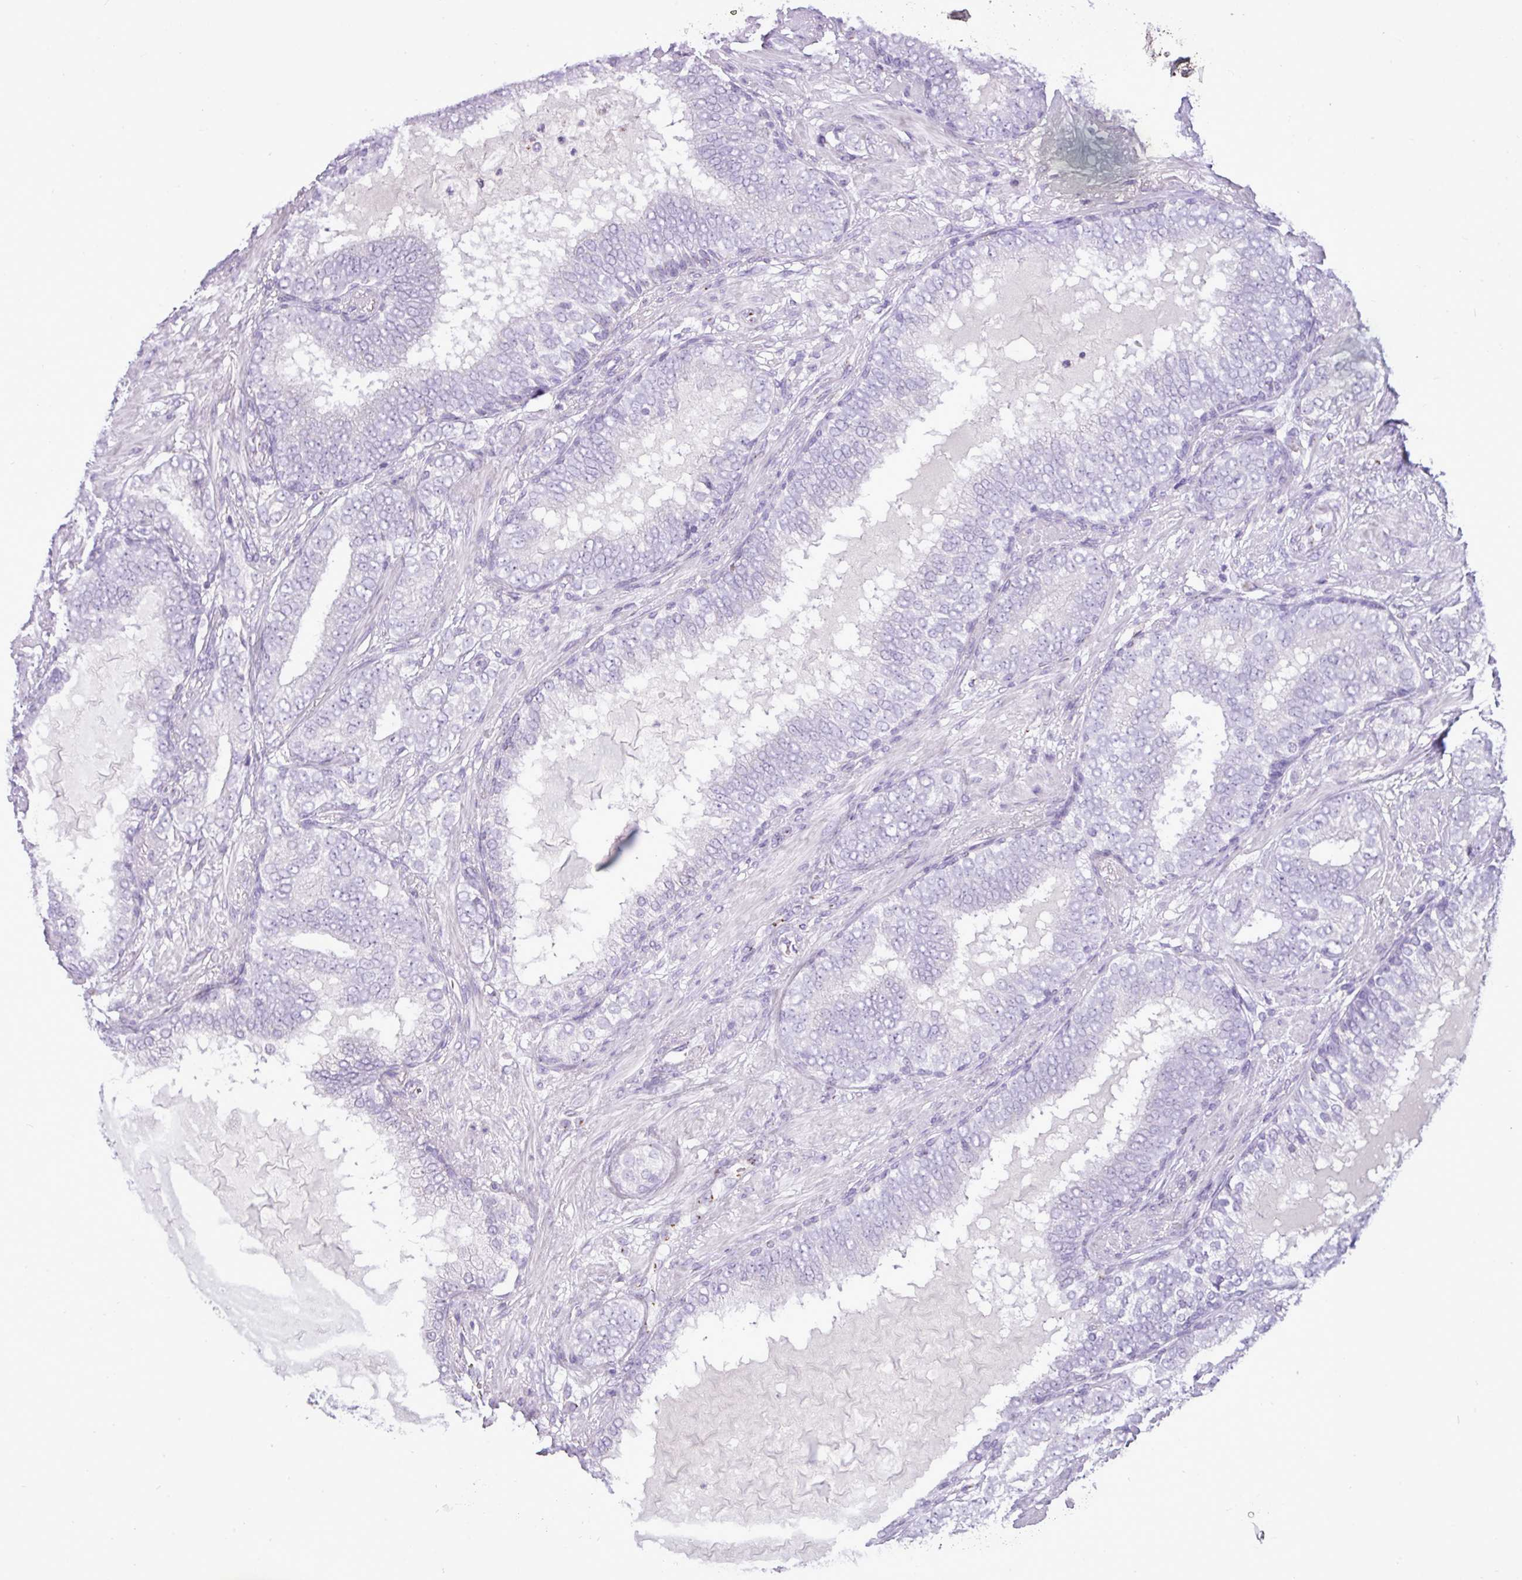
{"staining": {"intensity": "negative", "quantity": "none", "location": "none"}, "tissue": "prostate cancer", "cell_type": "Tumor cells", "image_type": "cancer", "snomed": [{"axis": "morphology", "description": "Adenocarcinoma, High grade"}, {"axis": "topography", "description": "Prostate"}], "caption": "High magnification brightfield microscopy of prostate high-grade adenocarcinoma stained with DAB (brown) and counterstained with hematoxylin (blue): tumor cells show no significant staining.", "gene": "FAM43A", "patient": {"sex": "male", "age": 72}}